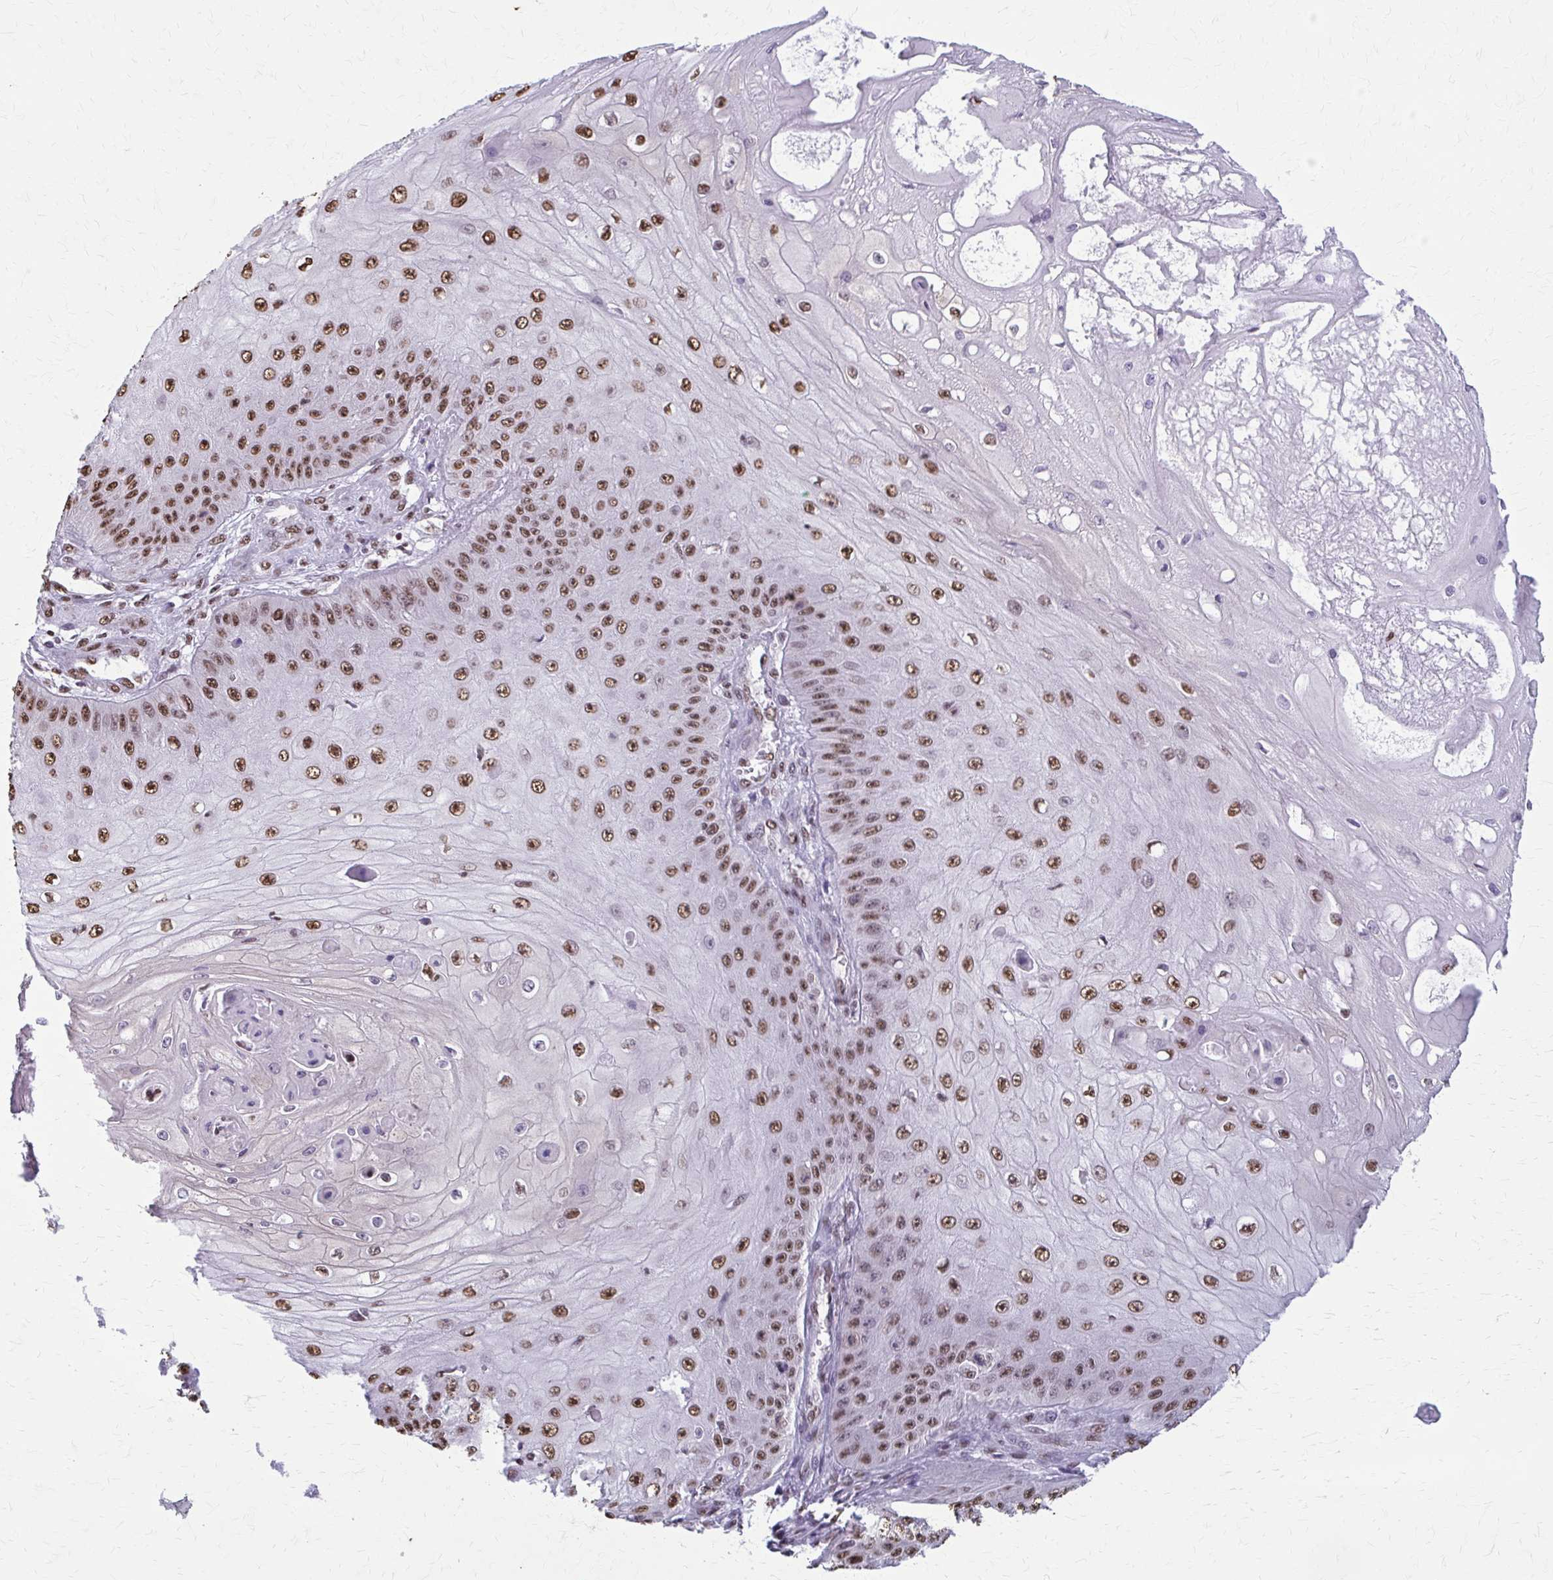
{"staining": {"intensity": "moderate", "quantity": ">75%", "location": "nuclear"}, "tissue": "skin cancer", "cell_type": "Tumor cells", "image_type": "cancer", "snomed": [{"axis": "morphology", "description": "Squamous cell carcinoma, NOS"}, {"axis": "topography", "description": "Skin"}], "caption": "DAB immunohistochemical staining of human squamous cell carcinoma (skin) displays moderate nuclear protein expression in about >75% of tumor cells. The protein is stained brown, and the nuclei are stained in blue (DAB IHC with brightfield microscopy, high magnification).", "gene": "SNRPA", "patient": {"sex": "male", "age": 70}}